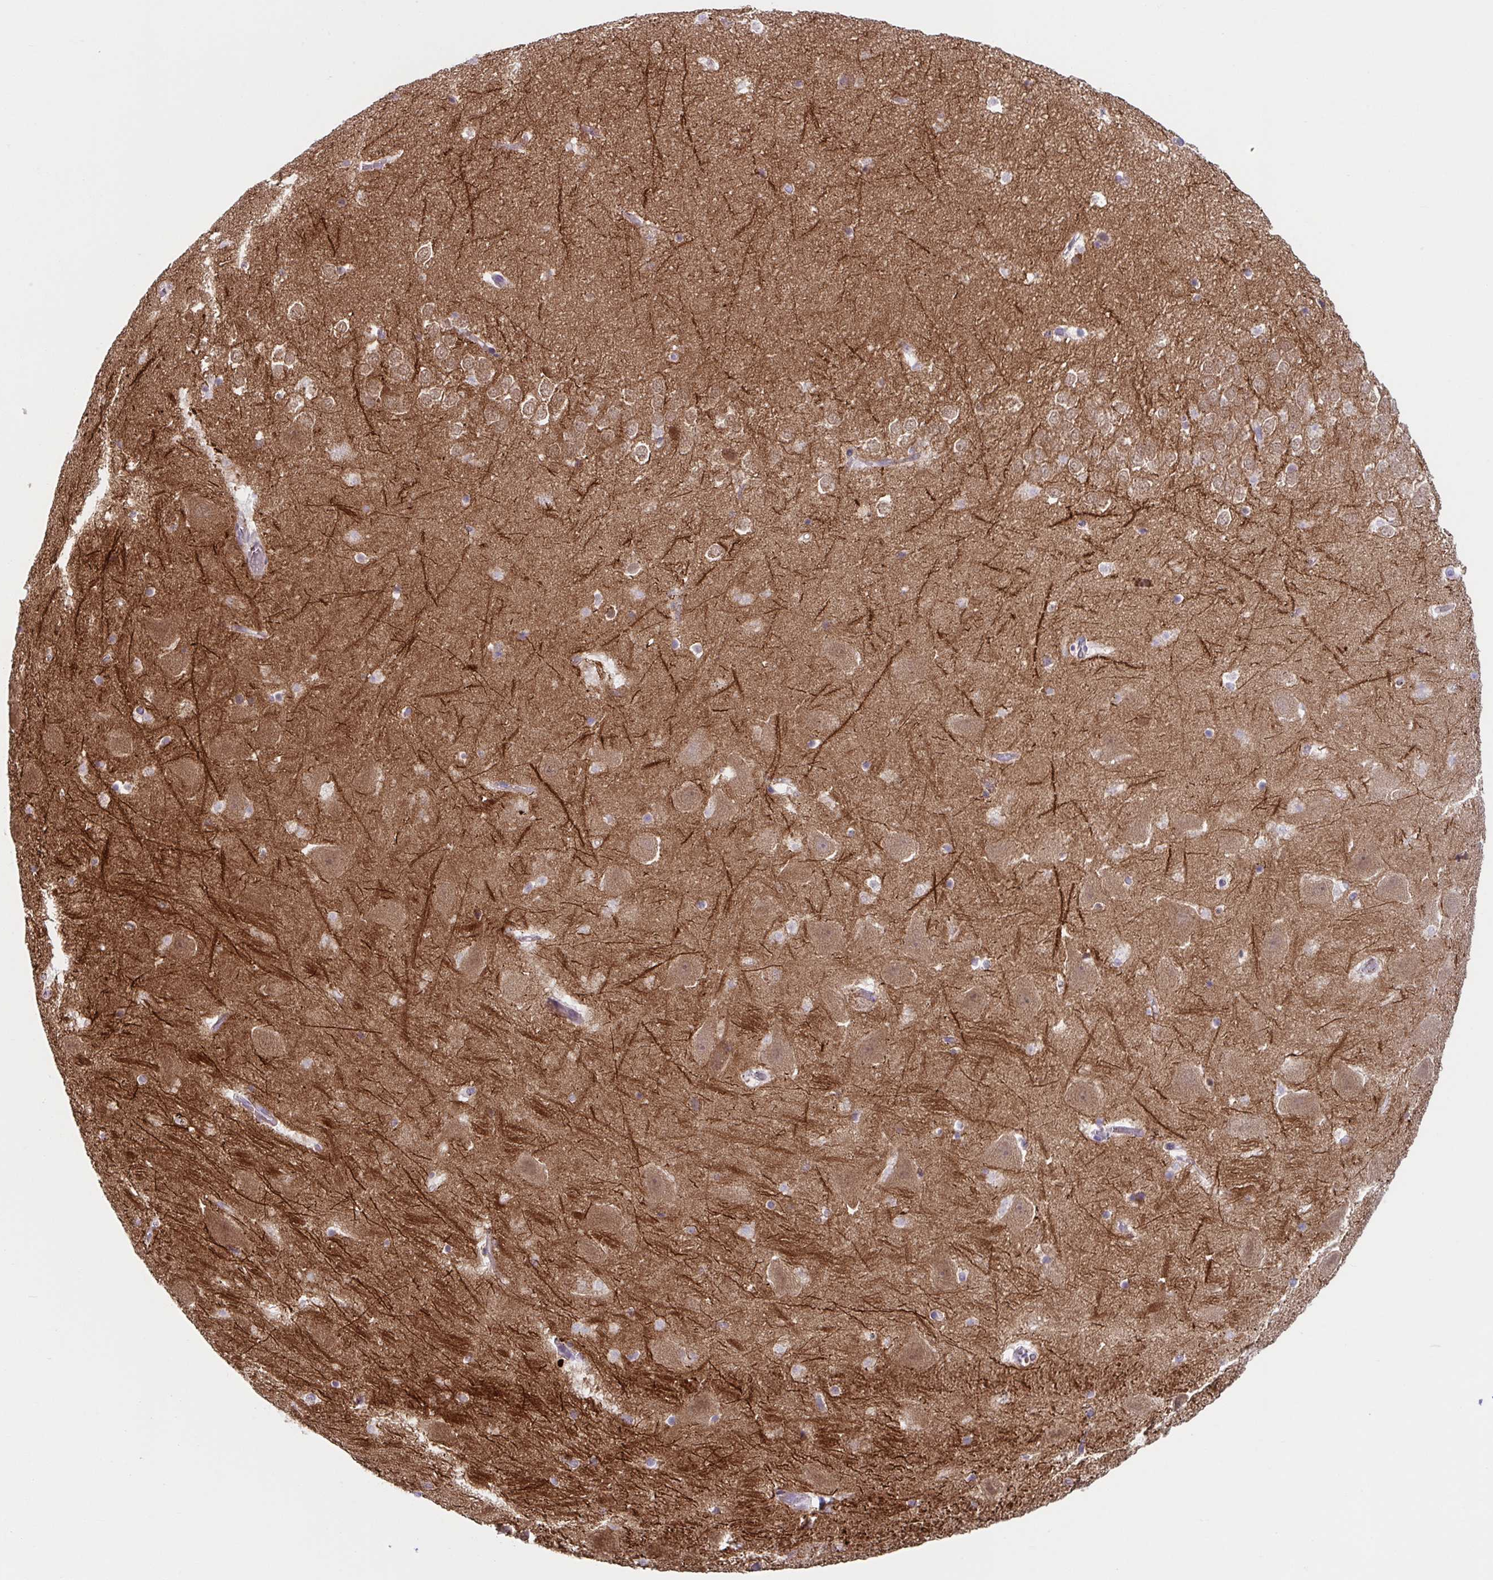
{"staining": {"intensity": "negative", "quantity": "none", "location": "none"}, "tissue": "hippocampus", "cell_type": "Glial cells", "image_type": "normal", "snomed": [{"axis": "morphology", "description": "Normal tissue, NOS"}, {"axis": "topography", "description": "Hippocampus"}], "caption": "Glial cells show no significant positivity in unremarkable hippocampus. (IHC, brightfield microscopy, high magnification).", "gene": "TNFSF10", "patient": {"sex": "female", "age": 42}}